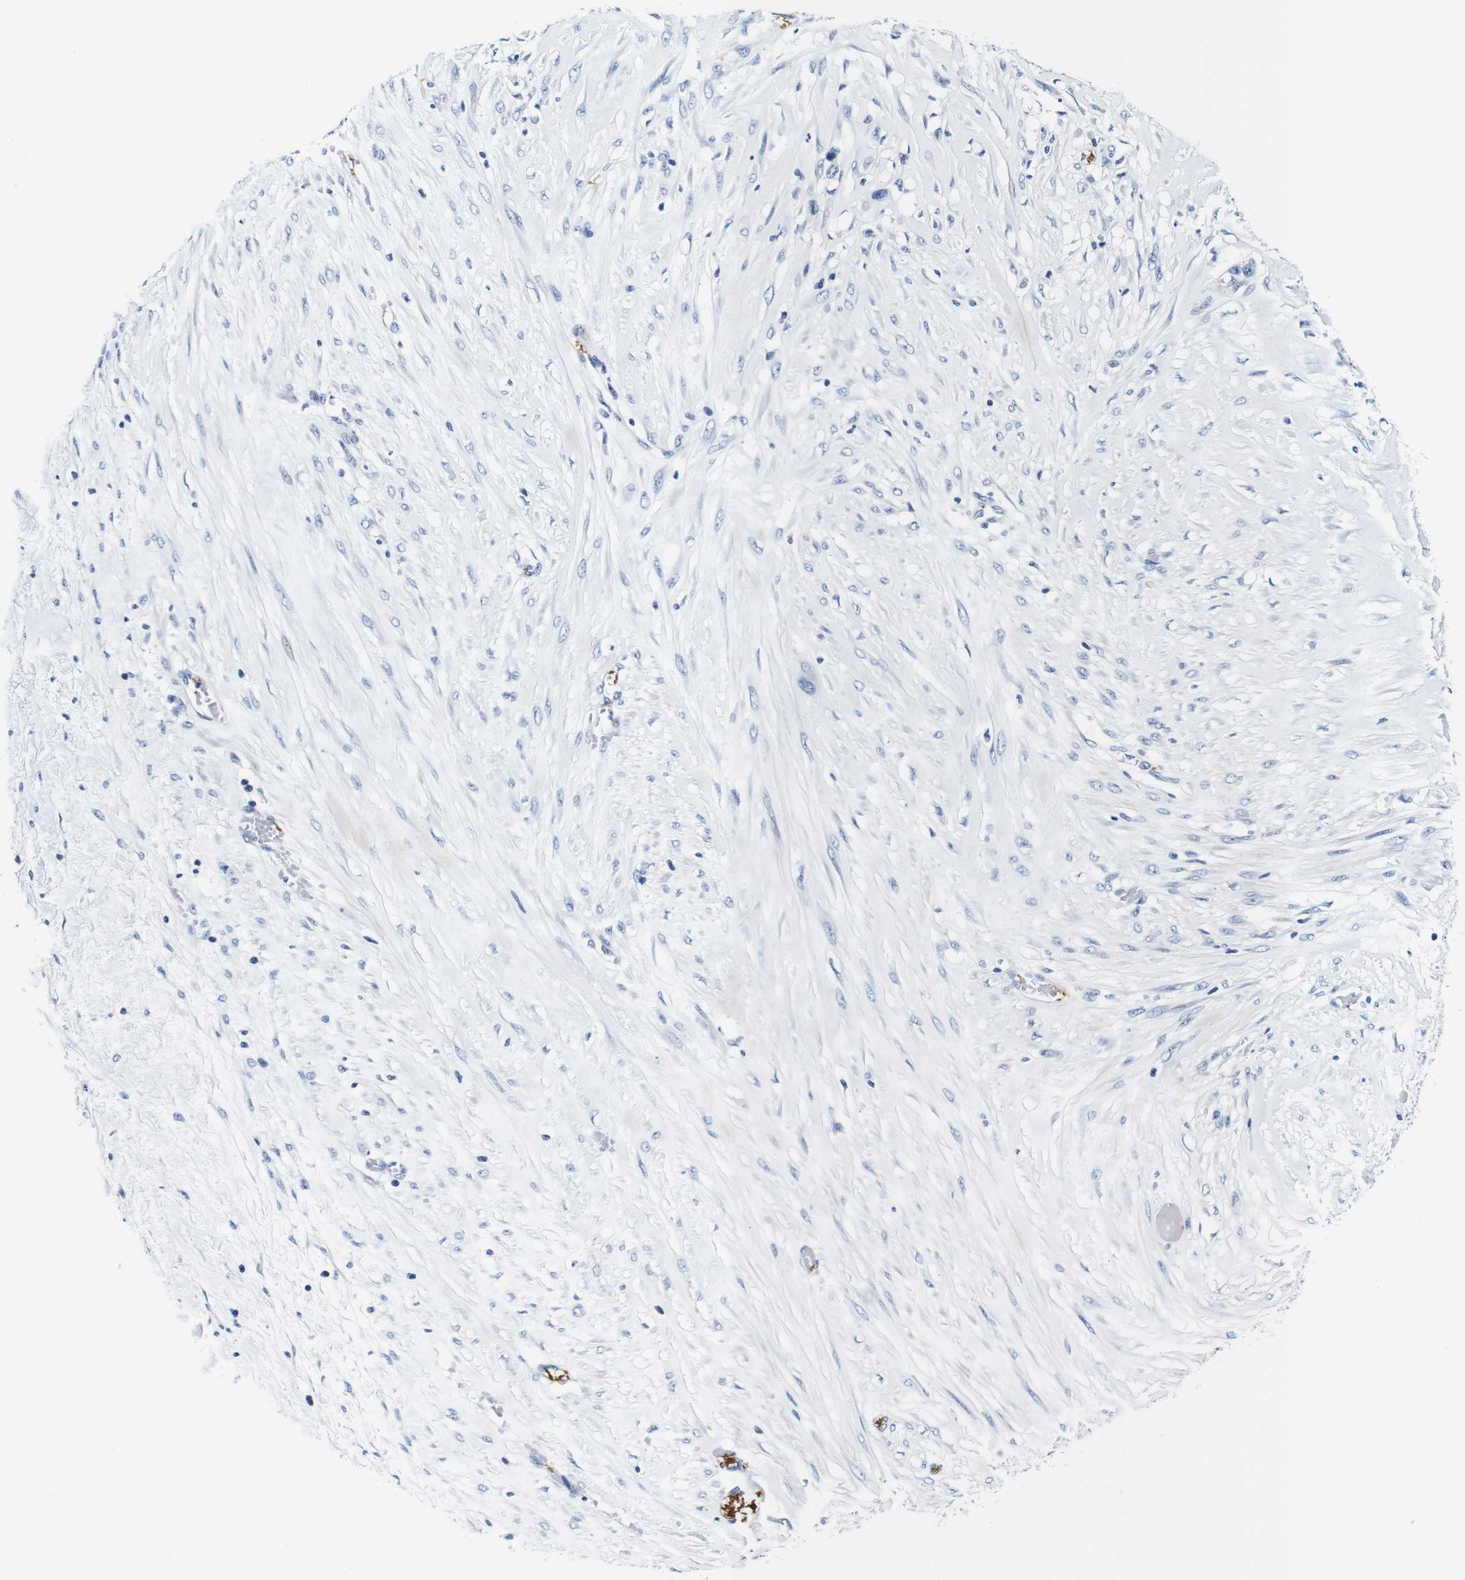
{"staining": {"intensity": "negative", "quantity": "none", "location": "none"}, "tissue": "ovarian cancer", "cell_type": "Tumor cells", "image_type": "cancer", "snomed": [{"axis": "morphology", "description": "Cystadenocarcinoma, mucinous, NOS"}, {"axis": "topography", "description": "Ovary"}], "caption": "There is no significant positivity in tumor cells of ovarian mucinous cystadenocarcinoma.", "gene": "GP1BA", "patient": {"sex": "female", "age": 80}}